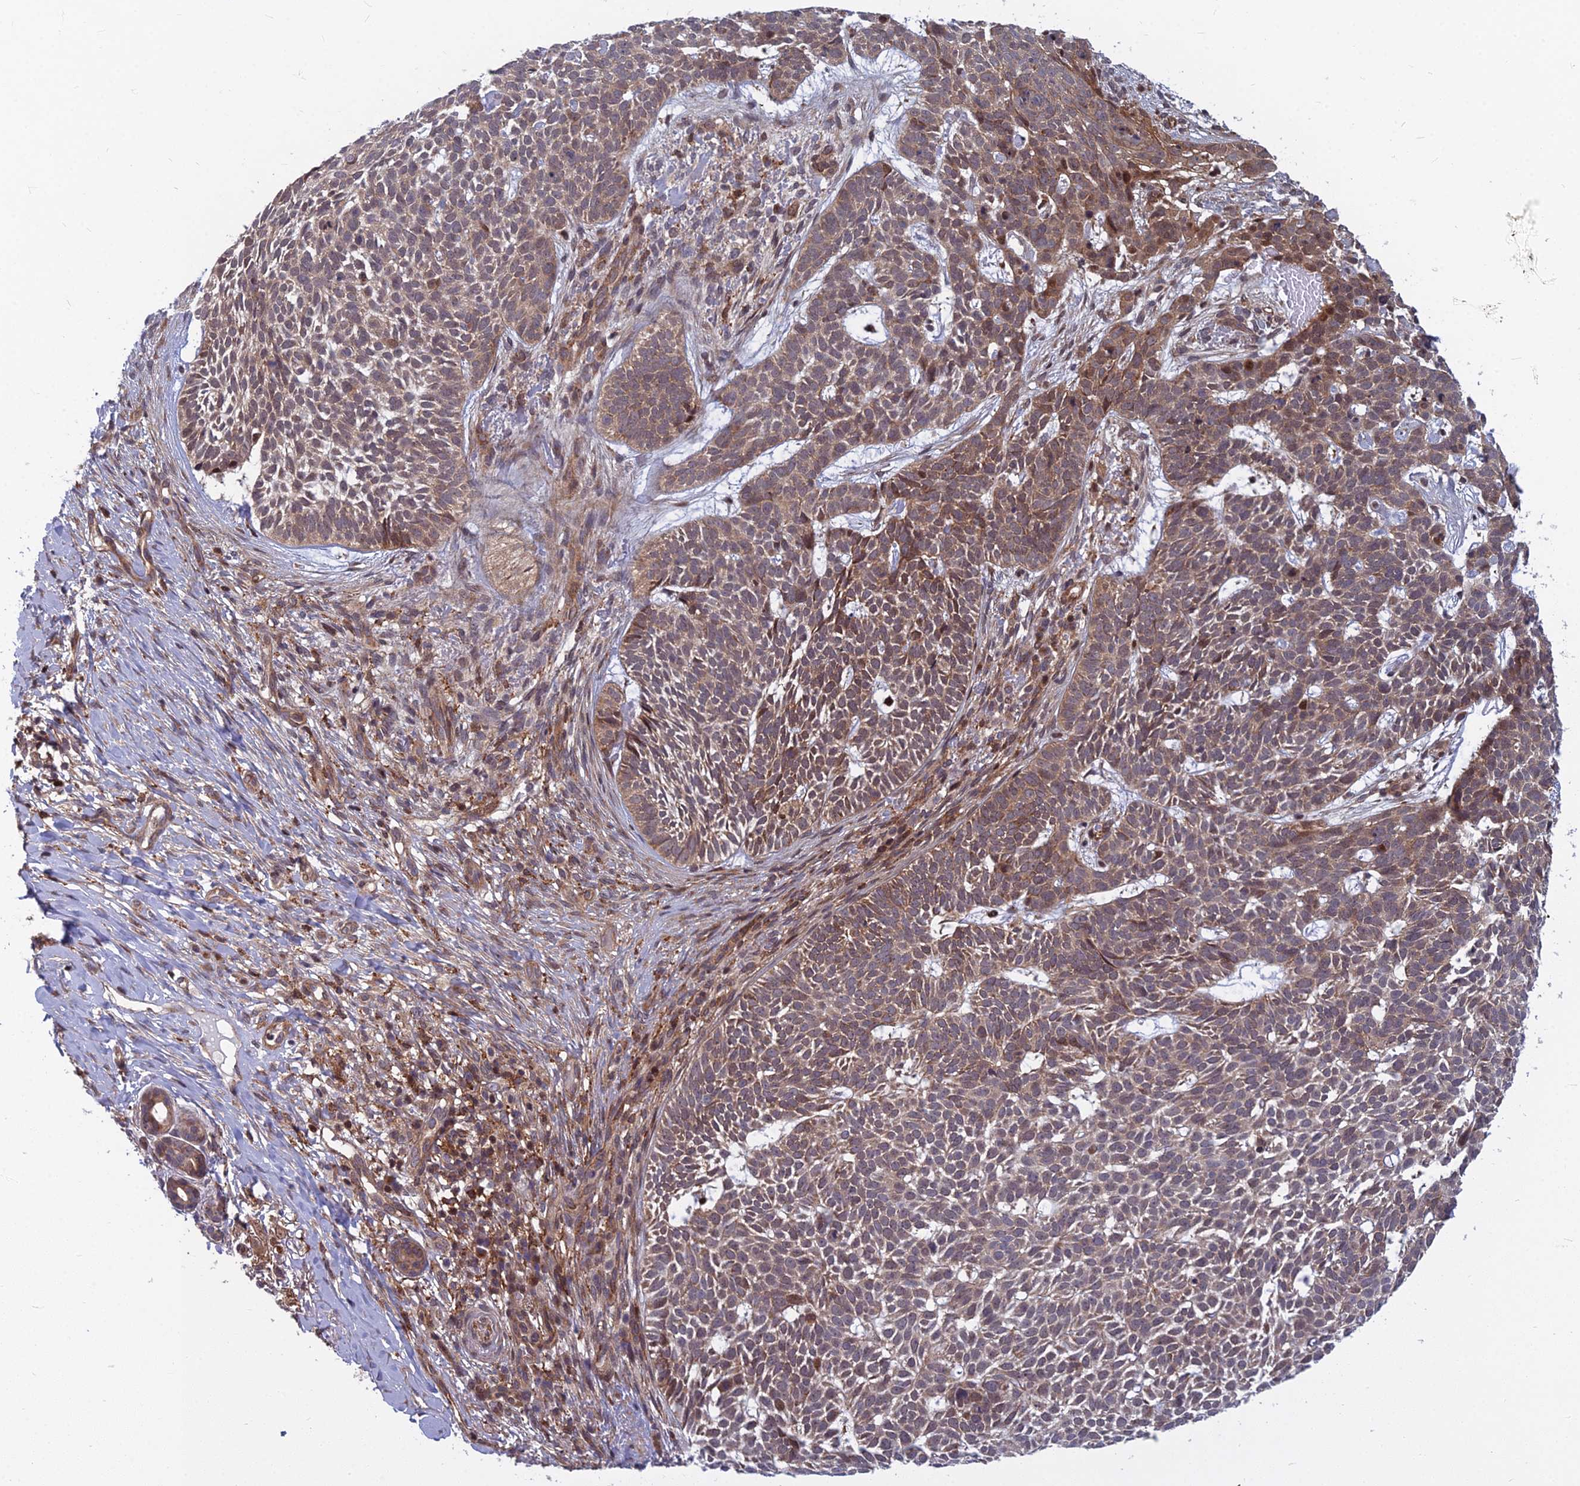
{"staining": {"intensity": "moderate", "quantity": "25%-75%", "location": "cytoplasmic/membranous"}, "tissue": "skin cancer", "cell_type": "Tumor cells", "image_type": "cancer", "snomed": [{"axis": "morphology", "description": "Basal cell carcinoma"}, {"axis": "topography", "description": "Skin"}], "caption": "Immunohistochemistry (IHC) (DAB) staining of human skin cancer displays moderate cytoplasmic/membranous protein staining in about 25%-75% of tumor cells.", "gene": "COMMD2", "patient": {"sex": "female", "age": 78}}